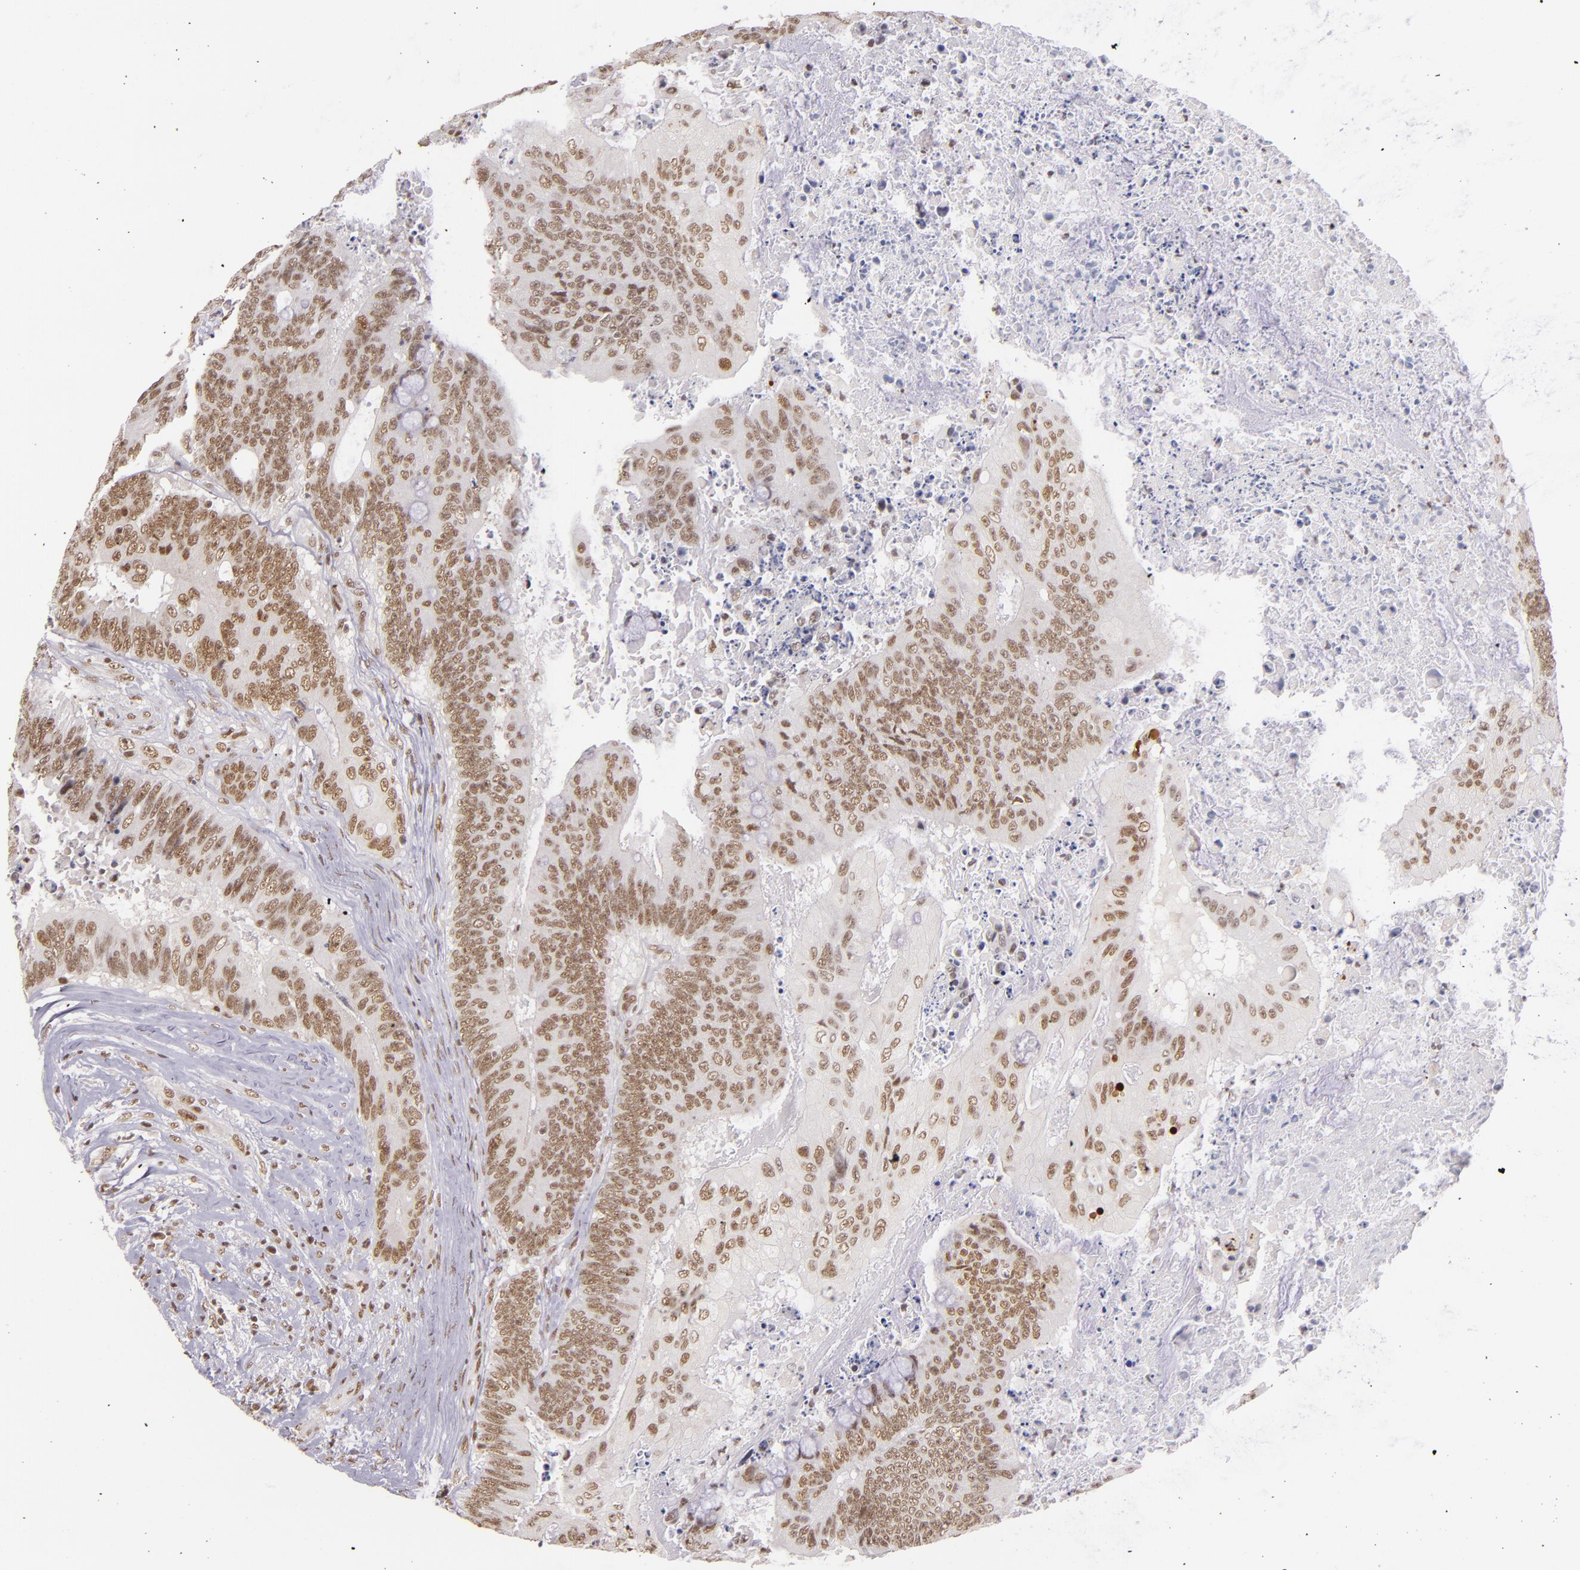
{"staining": {"intensity": "moderate", "quantity": ">75%", "location": "nuclear"}, "tissue": "colorectal cancer", "cell_type": "Tumor cells", "image_type": "cancer", "snomed": [{"axis": "morphology", "description": "Adenocarcinoma, NOS"}, {"axis": "topography", "description": "Colon"}], "caption": "IHC micrograph of neoplastic tissue: human adenocarcinoma (colorectal) stained using IHC displays medium levels of moderate protein expression localized specifically in the nuclear of tumor cells, appearing as a nuclear brown color.", "gene": "ZNF148", "patient": {"sex": "male", "age": 65}}